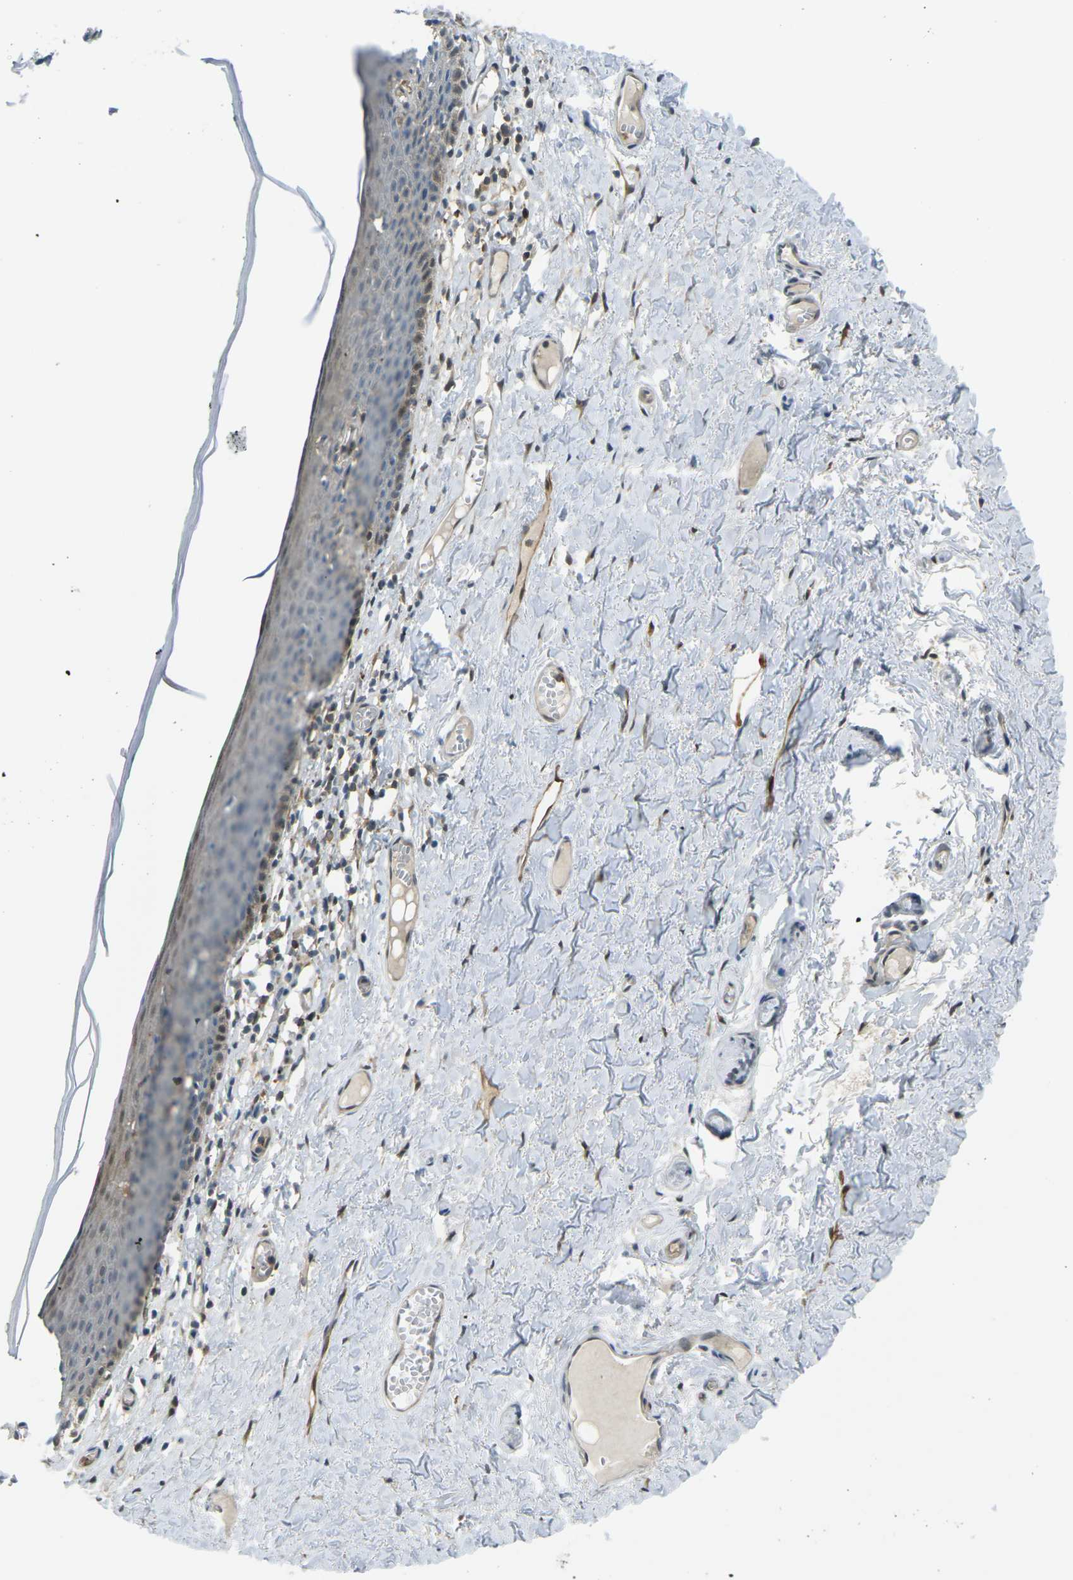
{"staining": {"intensity": "moderate", "quantity": "25%-75%", "location": "cytoplasmic/membranous"}, "tissue": "skin", "cell_type": "Epidermal cells", "image_type": "normal", "snomed": [{"axis": "morphology", "description": "Normal tissue, NOS"}, {"axis": "topography", "description": "Adipose tissue"}, {"axis": "topography", "description": "Vascular tissue"}, {"axis": "topography", "description": "Anal"}, {"axis": "topography", "description": "Peripheral nerve tissue"}], "caption": "Immunohistochemistry of unremarkable human skin shows medium levels of moderate cytoplasmic/membranous expression in about 25%-75% of epidermal cells.", "gene": "PIEZO2", "patient": {"sex": "female", "age": 54}}